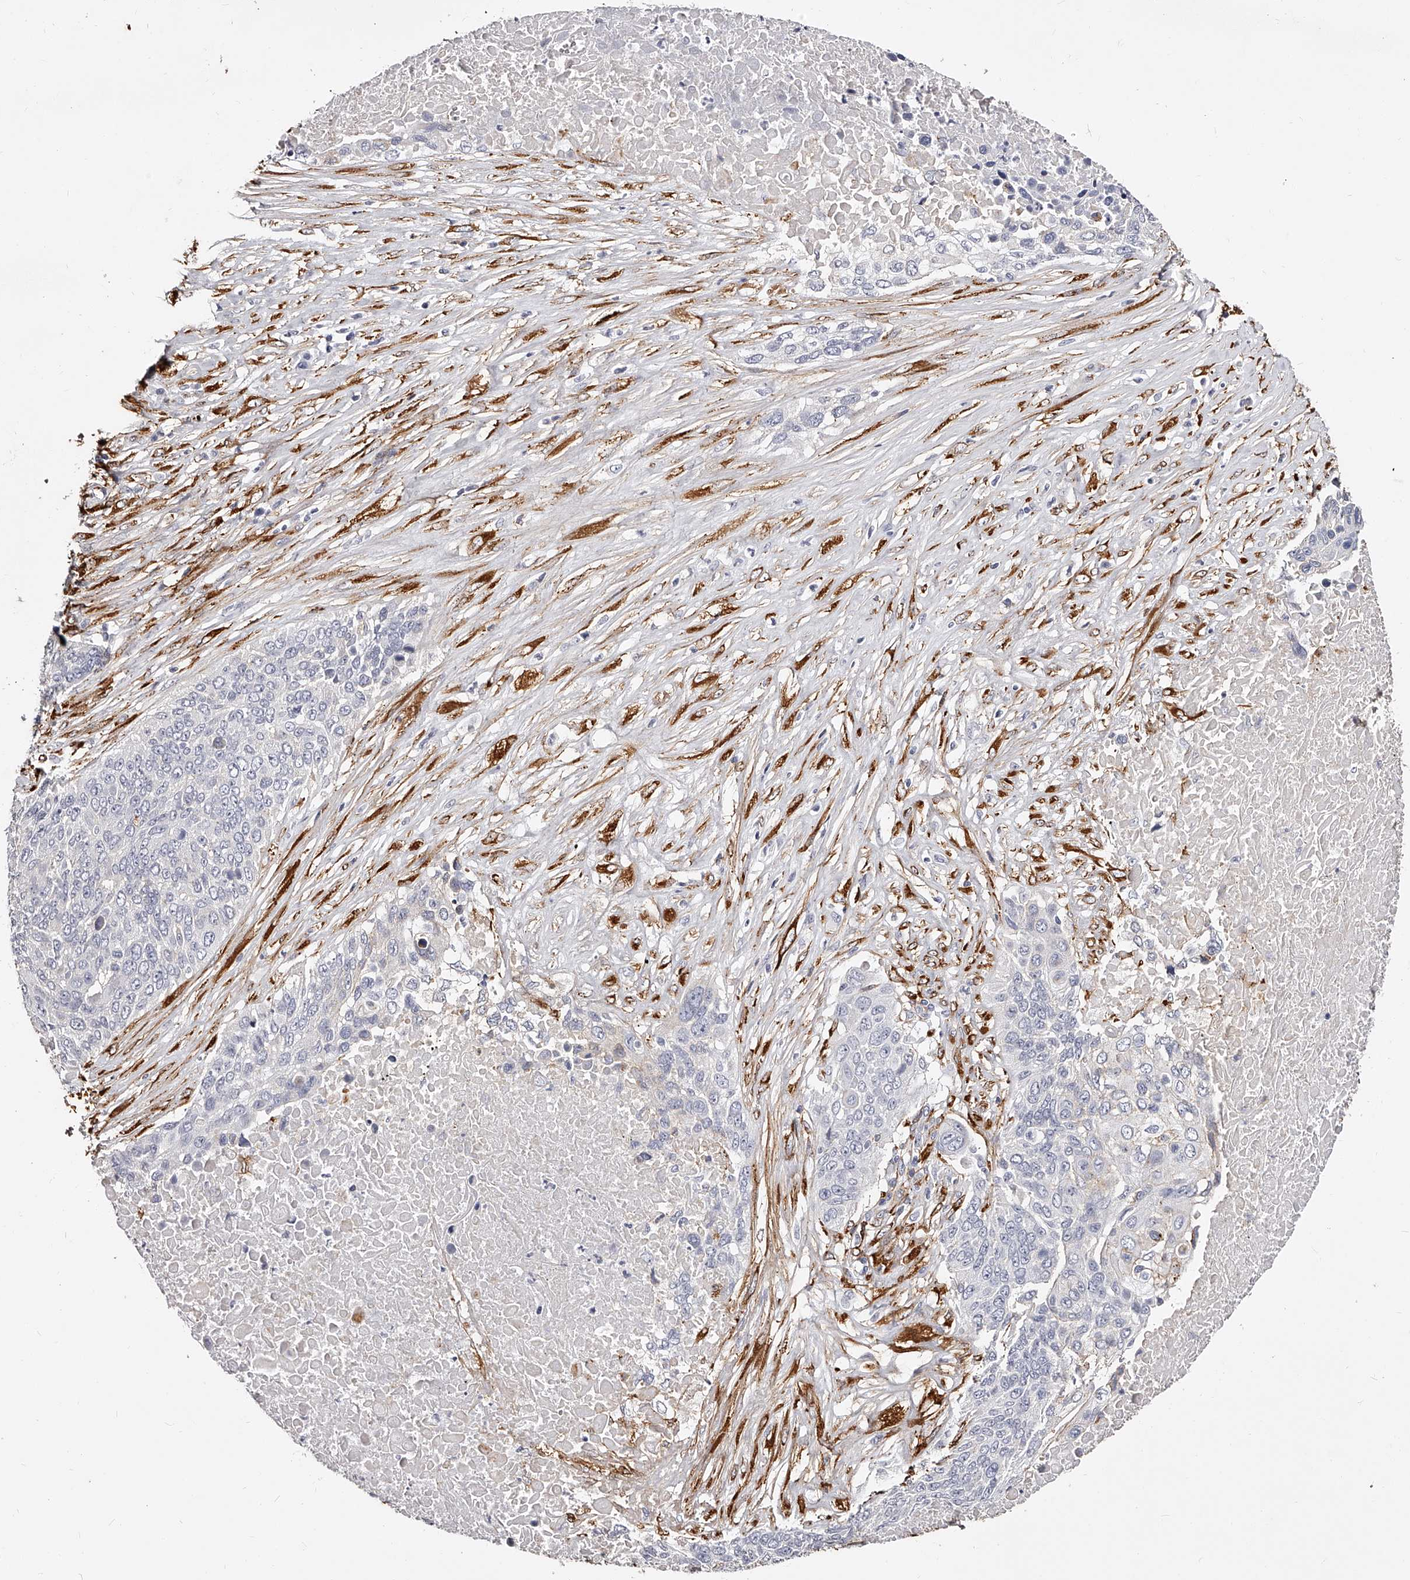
{"staining": {"intensity": "negative", "quantity": "none", "location": "none"}, "tissue": "lung cancer", "cell_type": "Tumor cells", "image_type": "cancer", "snomed": [{"axis": "morphology", "description": "Squamous cell carcinoma, NOS"}, {"axis": "topography", "description": "Lung"}], "caption": "Lung cancer was stained to show a protein in brown. There is no significant expression in tumor cells.", "gene": "CD82", "patient": {"sex": "male", "age": 66}}